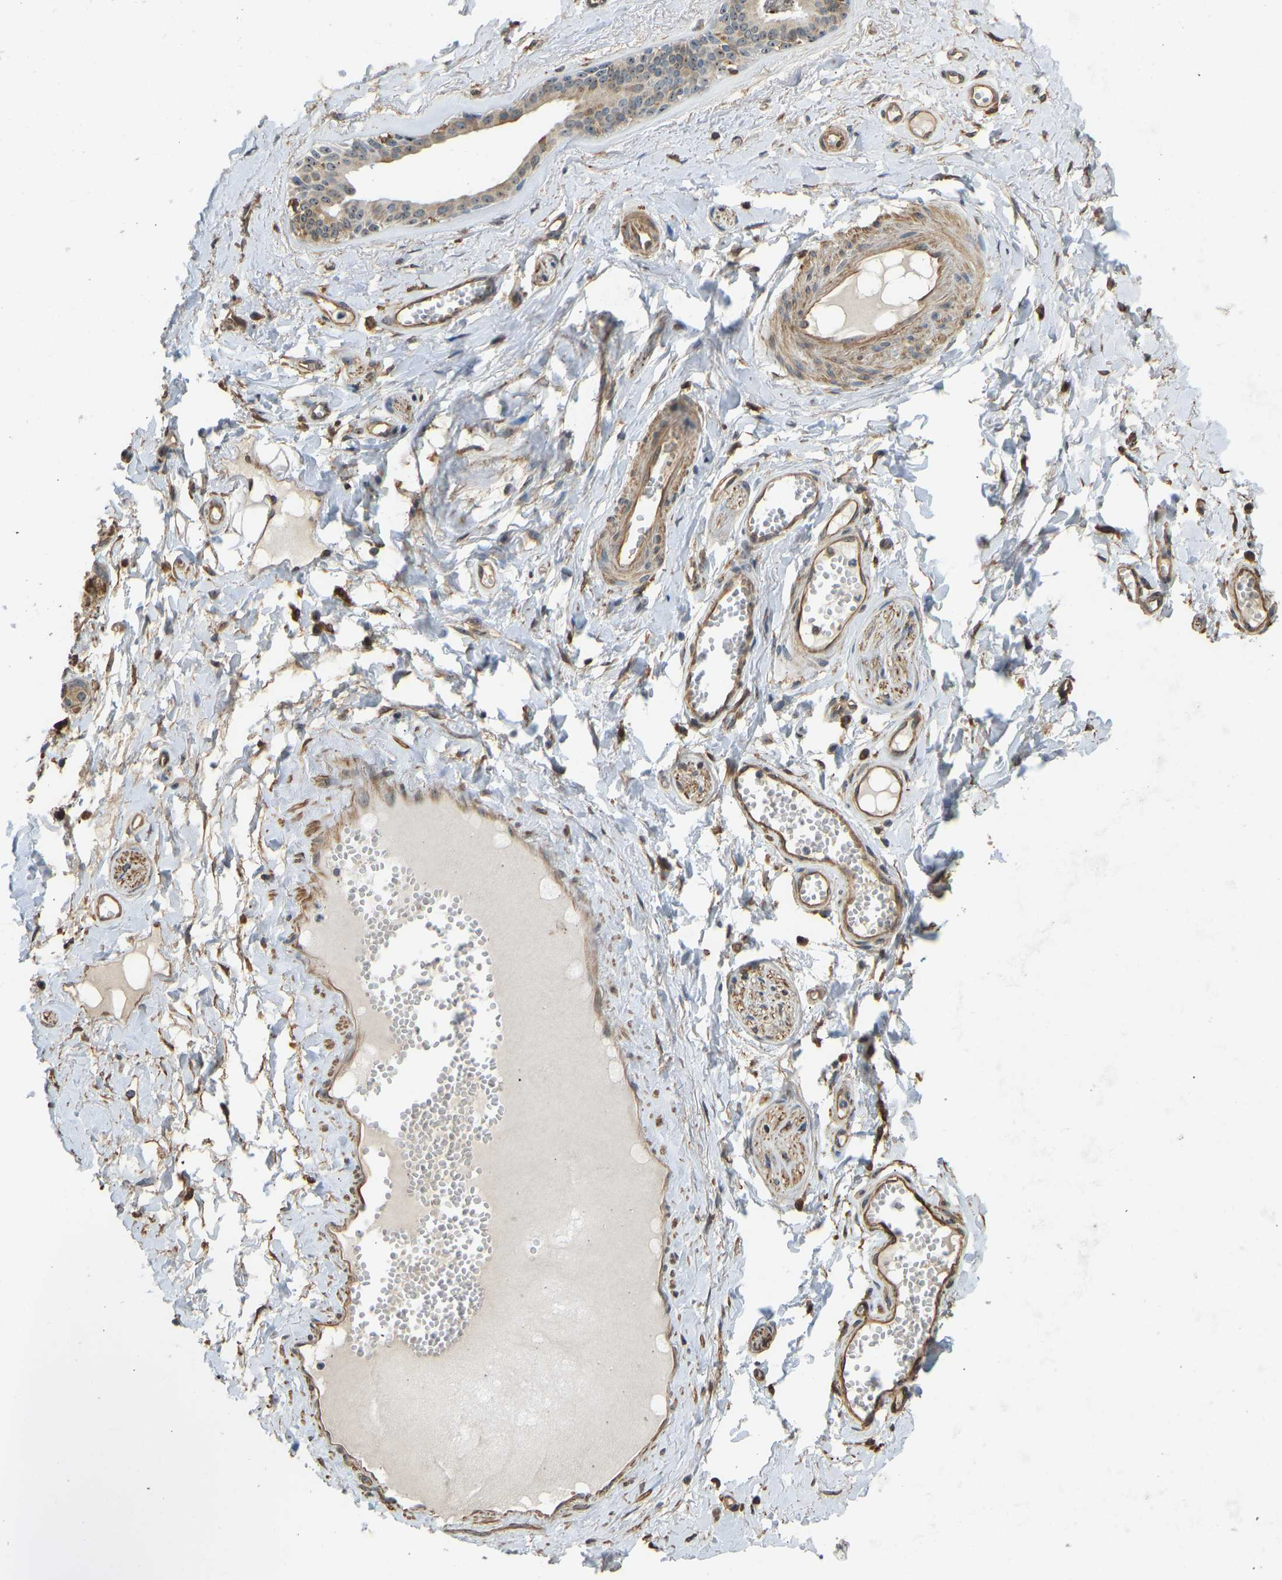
{"staining": {"intensity": "moderate", "quantity": ">75%", "location": "cytoplasmic/membranous"}, "tissue": "adipose tissue", "cell_type": "Adipocytes", "image_type": "normal", "snomed": [{"axis": "morphology", "description": "Normal tissue, NOS"}, {"axis": "morphology", "description": "Inflammation, NOS"}, {"axis": "topography", "description": "Salivary gland"}, {"axis": "topography", "description": "Peripheral nerve tissue"}], "caption": "An IHC image of normal tissue is shown. Protein staining in brown shows moderate cytoplasmic/membranous positivity in adipose tissue within adipocytes. Using DAB (3,3'-diaminobenzidine) (brown) and hematoxylin (blue) stains, captured at high magnification using brightfield microscopy.", "gene": "OS9", "patient": {"sex": "female", "age": 75}}